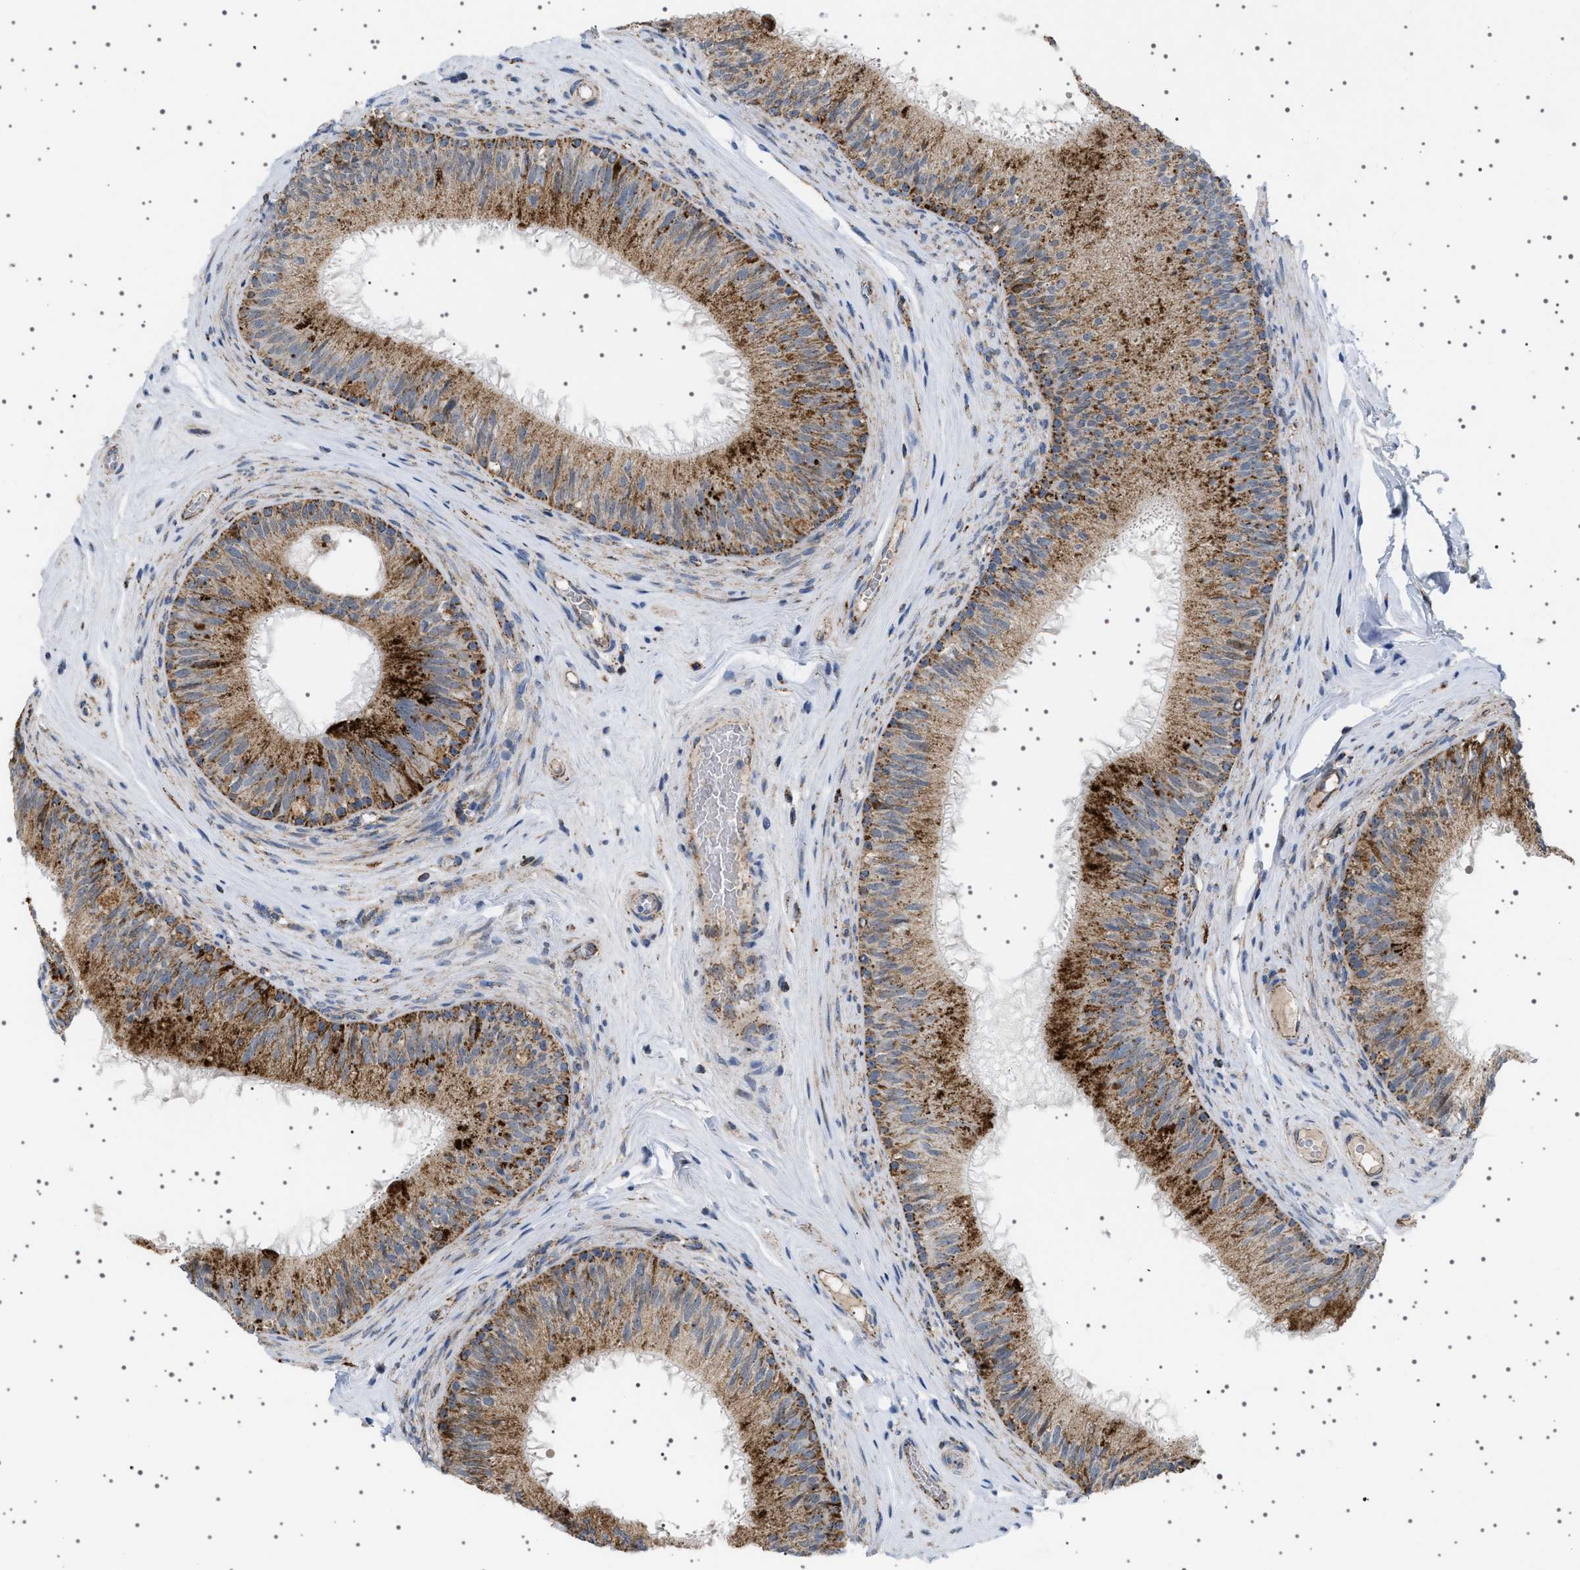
{"staining": {"intensity": "moderate", "quantity": ">75%", "location": "cytoplasmic/membranous"}, "tissue": "epididymis", "cell_type": "Glandular cells", "image_type": "normal", "snomed": [{"axis": "morphology", "description": "Normal tissue, NOS"}, {"axis": "topography", "description": "Testis"}, {"axis": "topography", "description": "Epididymis"}], "caption": "The immunohistochemical stain labels moderate cytoplasmic/membranous staining in glandular cells of normal epididymis.", "gene": "UBXN8", "patient": {"sex": "male", "age": 36}}